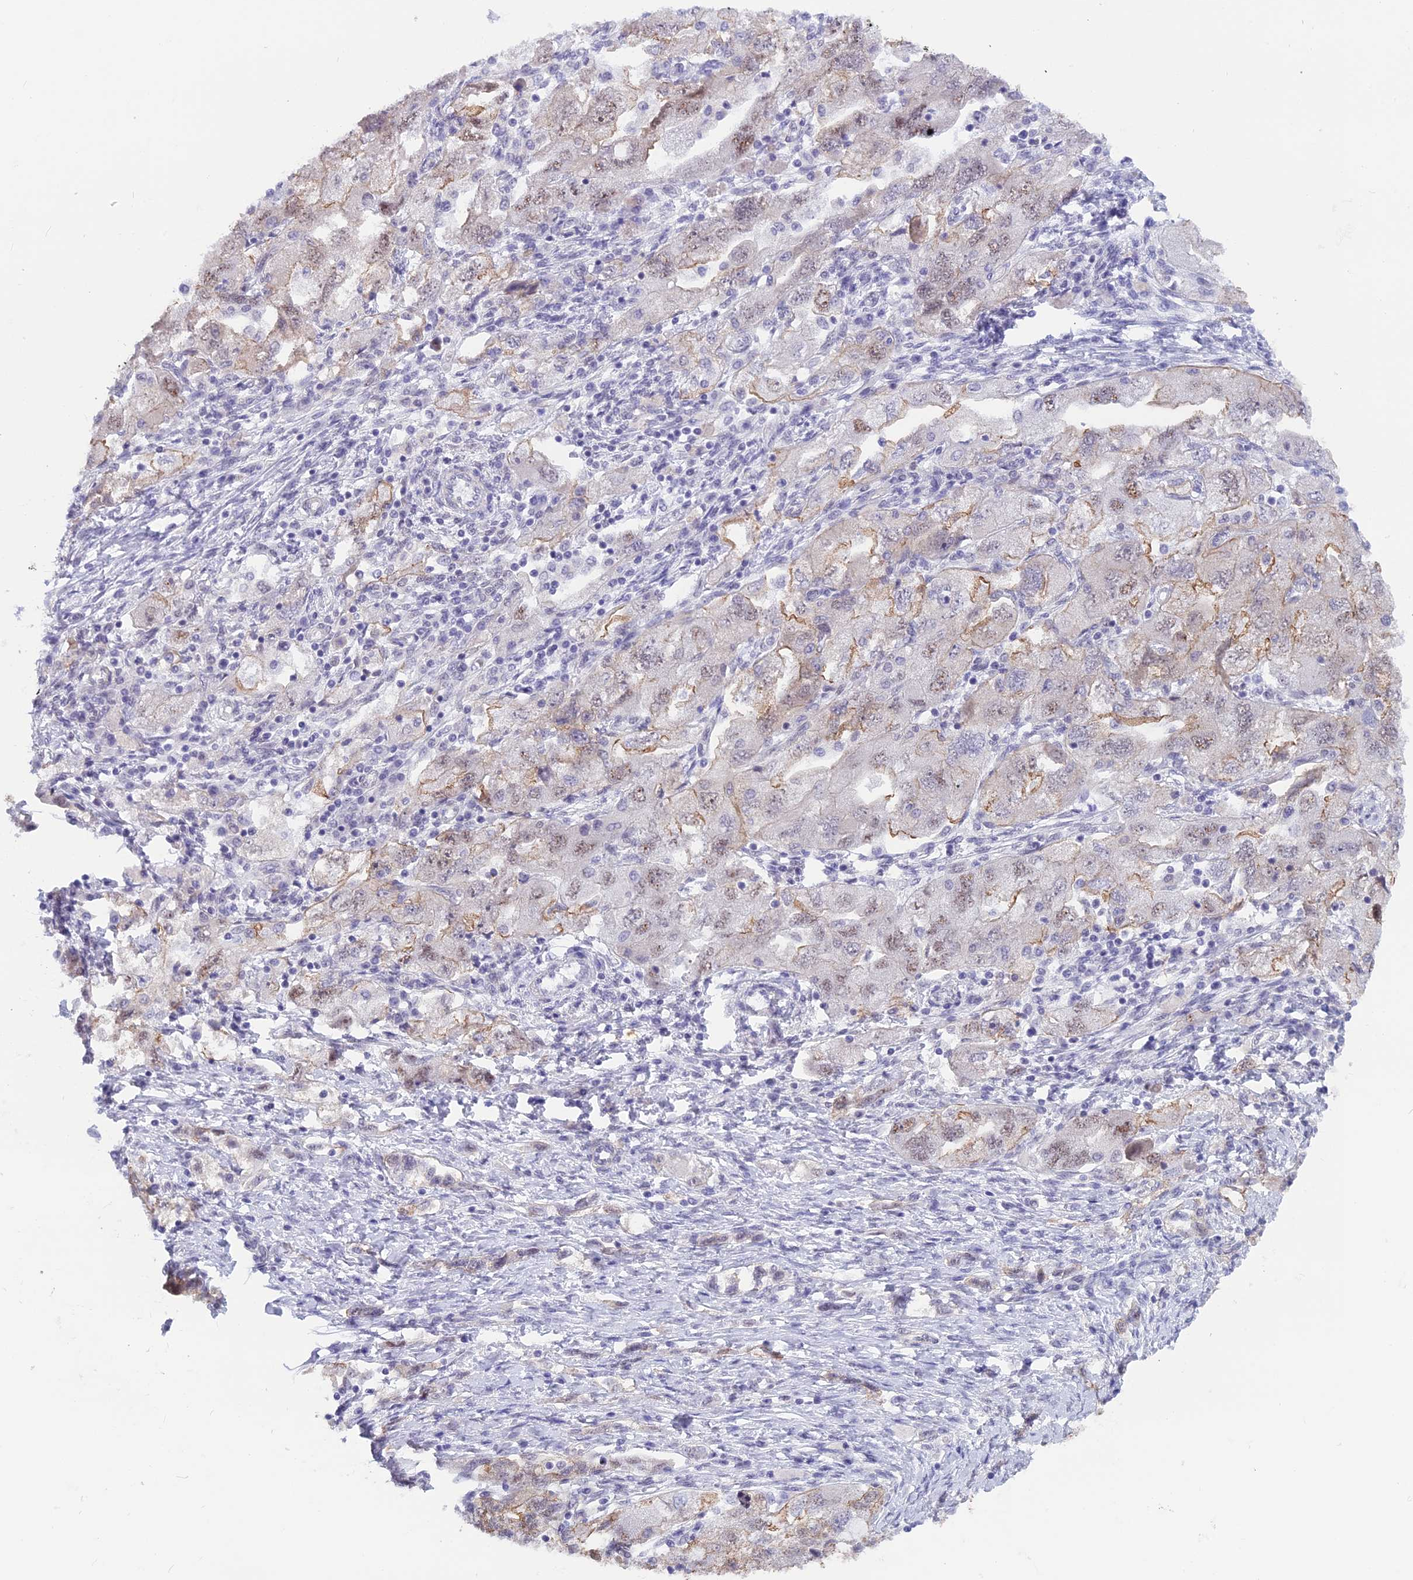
{"staining": {"intensity": "weak", "quantity": "25%-75%", "location": "cytoplasmic/membranous,nuclear"}, "tissue": "ovarian cancer", "cell_type": "Tumor cells", "image_type": "cancer", "snomed": [{"axis": "morphology", "description": "Carcinoma, NOS"}, {"axis": "morphology", "description": "Cystadenocarcinoma, serous, NOS"}, {"axis": "topography", "description": "Ovary"}], "caption": "A brown stain highlights weak cytoplasmic/membranous and nuclear staining of a protein in human ovarian cancer tumor cells.", "gene": "SRSF5", "patient": {"sex": "female", "age": 69}}